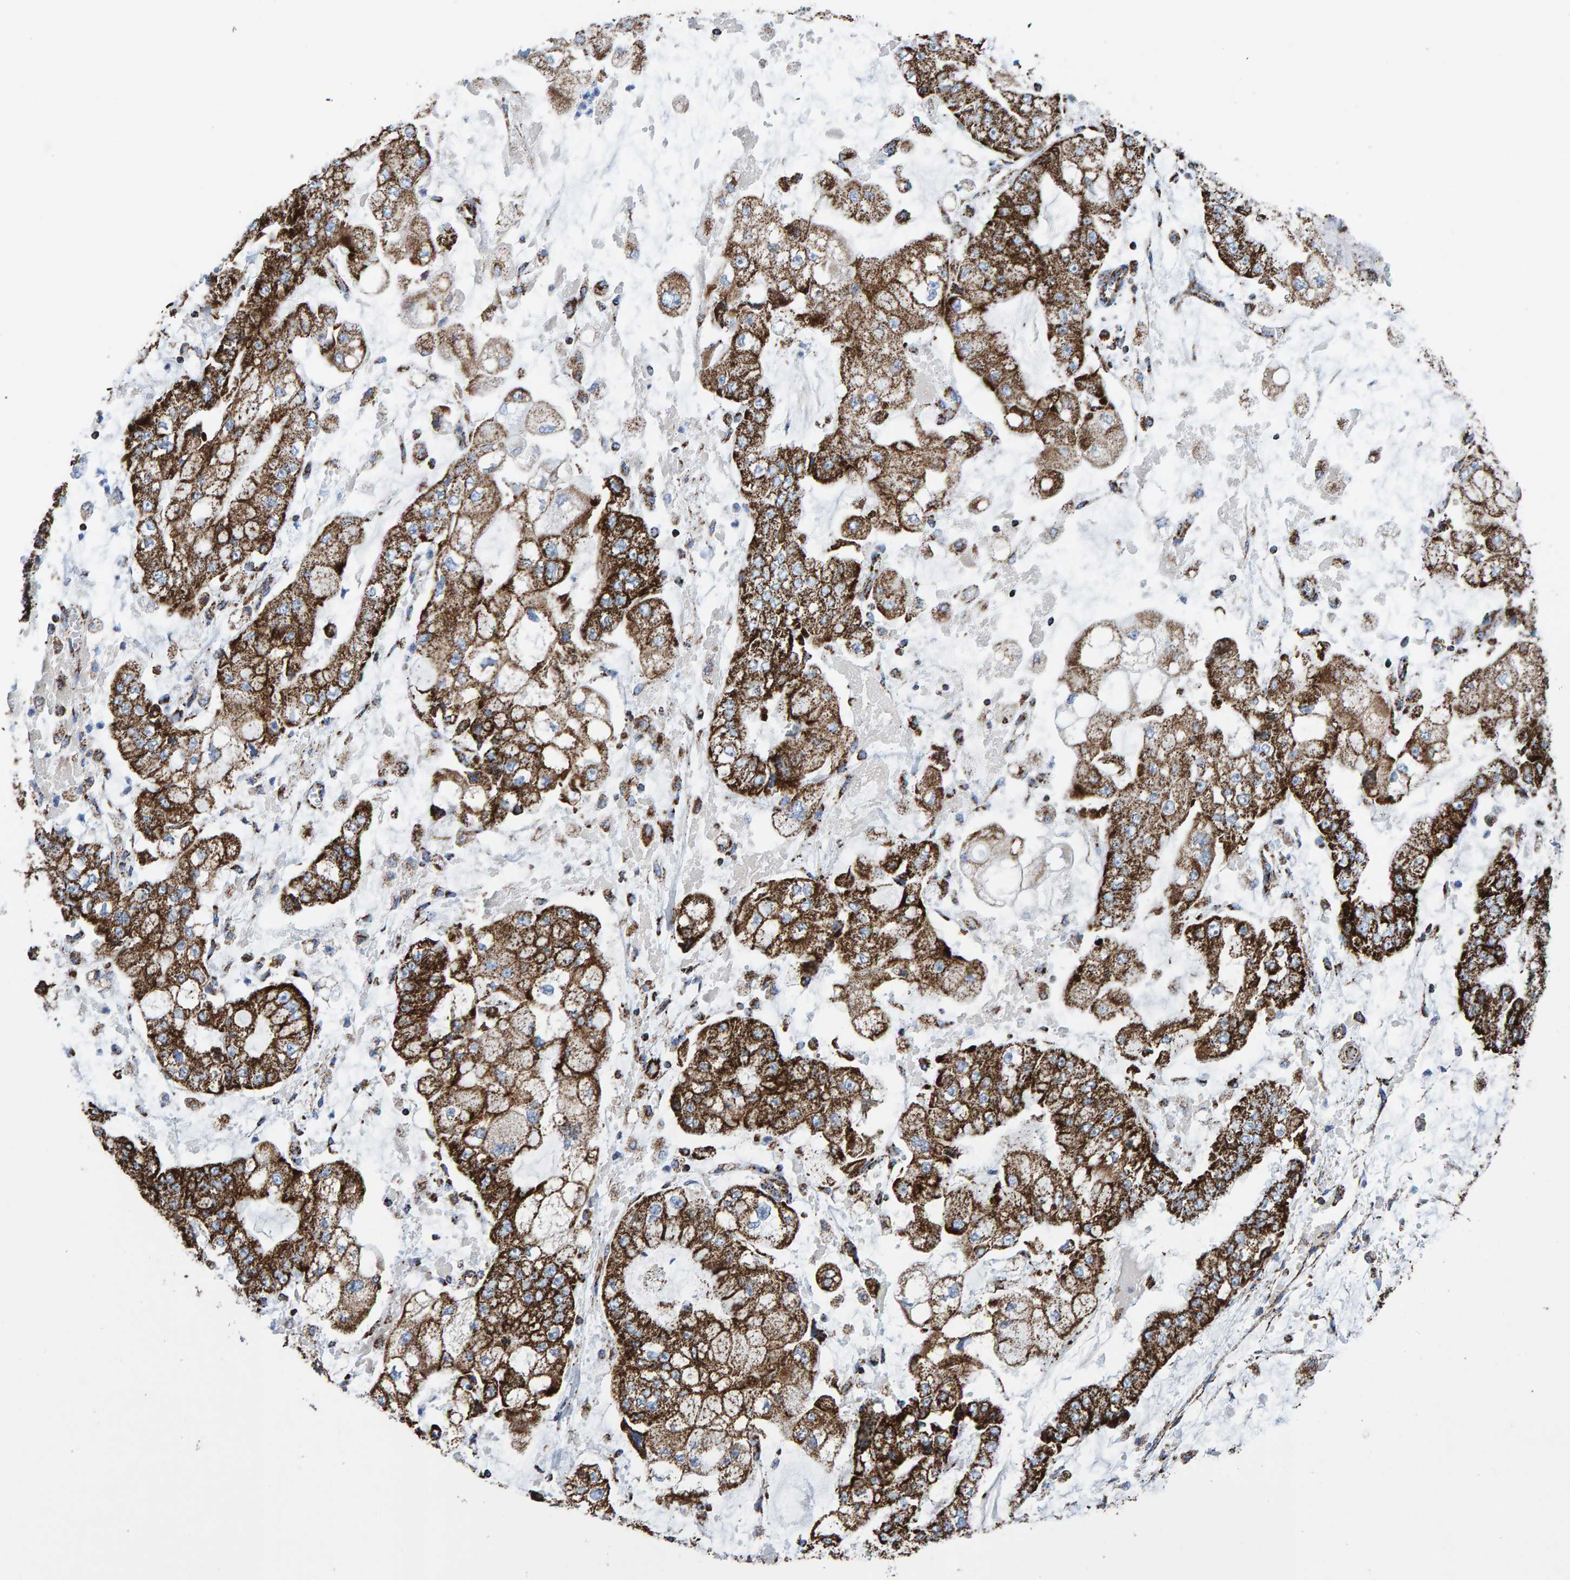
{"staining": {"intensity": "strong", "quantity": ">75%", "location": "cytoplasmic/membranous"}, "tissue": "stomach cancer", "cell_type": "Tumor cells", "image_type": "cancer", "snomed": [{"axis": "morphology", "description": "Adenocarcinoma, NOS"}, {"axis": "topography", "description": "Stomach"}], "caption": "Adenocarcinoma (stomach) was stained to show a protein in brown. There is high levels of strong cytoplasmic/membranous expression in about >75% of tumor cells.", "gene": "ENSG00000262660", "patient": {"sex": "male", "age": 76}}